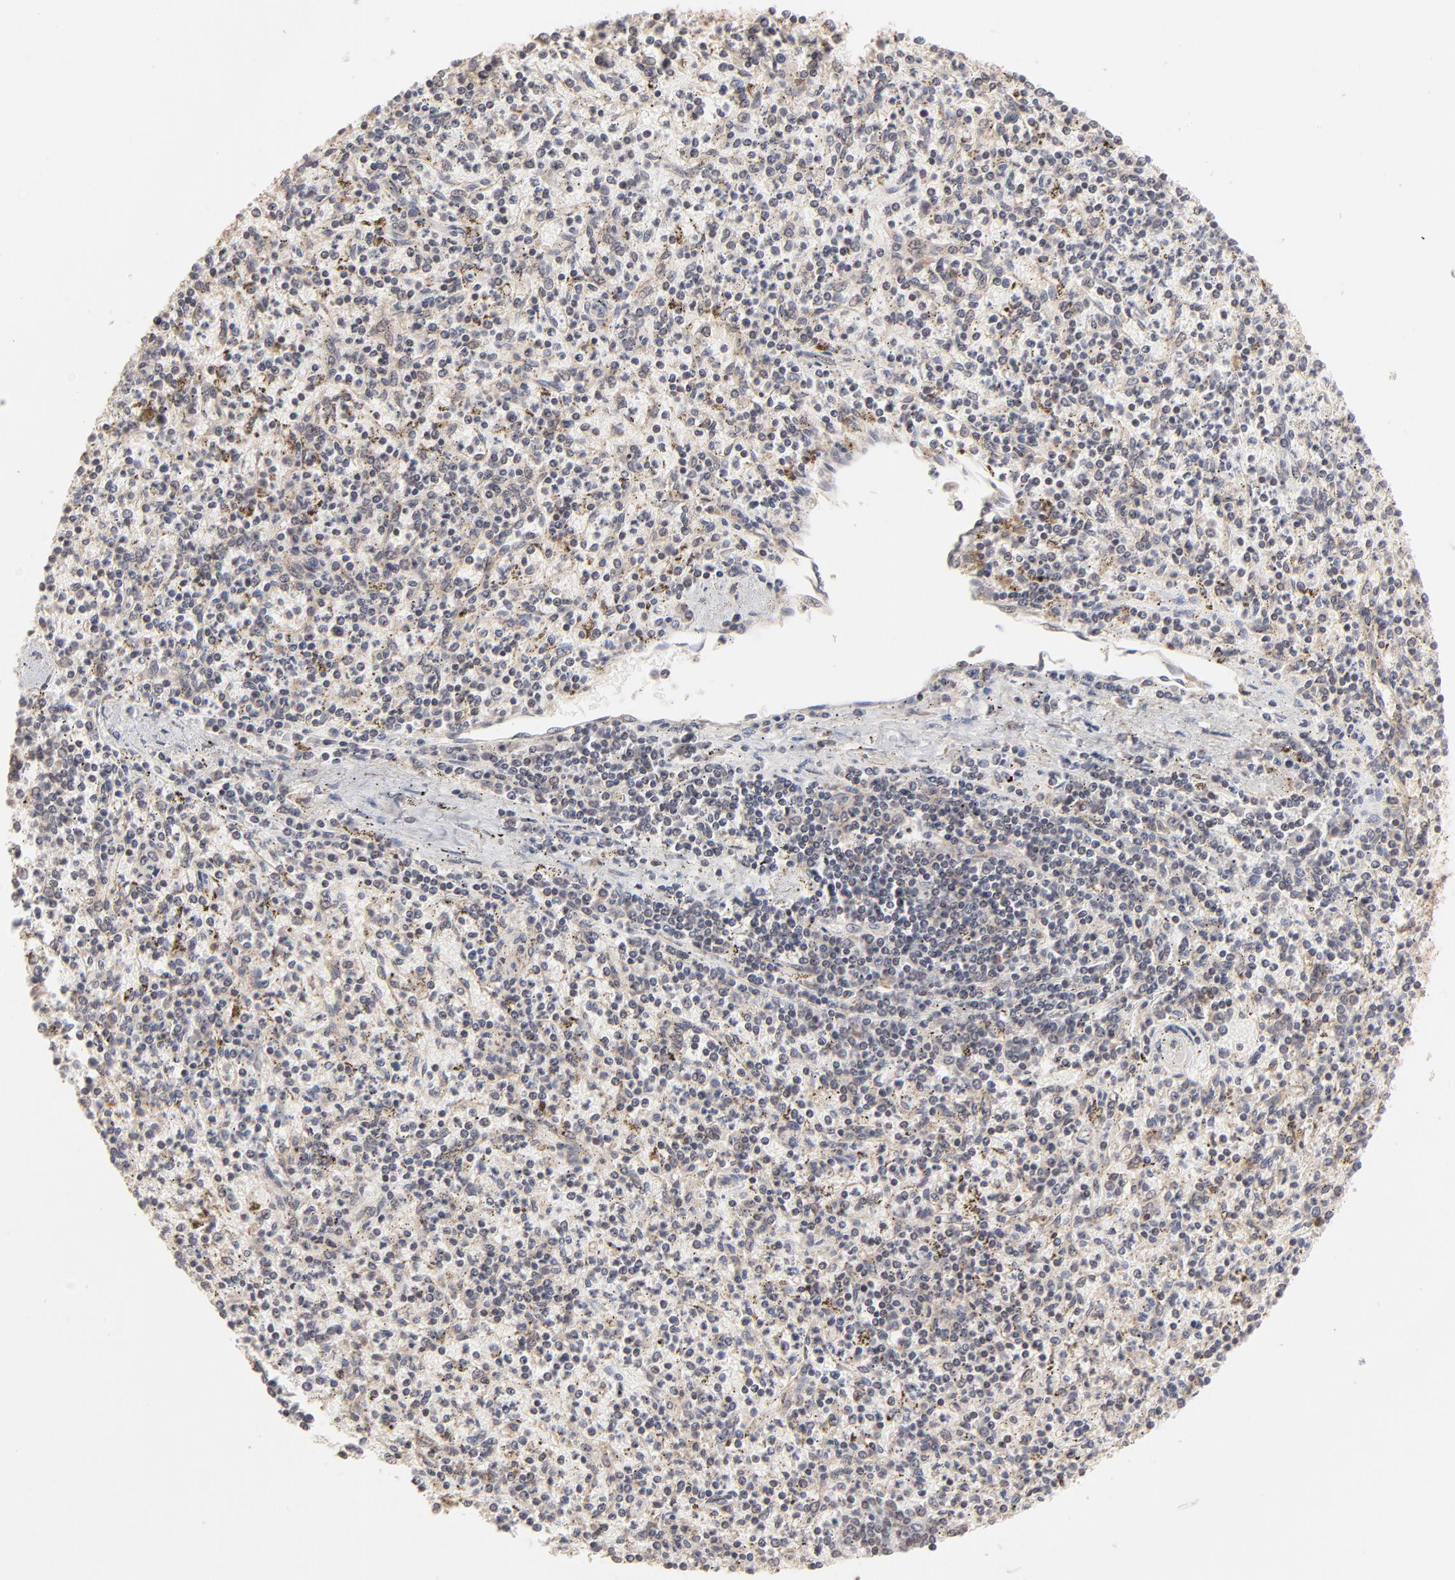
{"staining": {"intensity": "weak", "quantity": "25%-75%", "location": "nuclear"}, "tissue": "spleen", "cell_type": "Cells in red pulp", "image_type": "normal", "snomed": [{"axis": "morphology", "description": "Normal tissue, NOS"}, {"axis": "topography", "description": "Spleen"}], "caption": "Spleen stained with a brown dye reveals weak nuclear positive expression in approximately 25%-75% of cells in red pulp.", "gene": "ARIH1", "patient": {"sex": "male", "age": 72}}